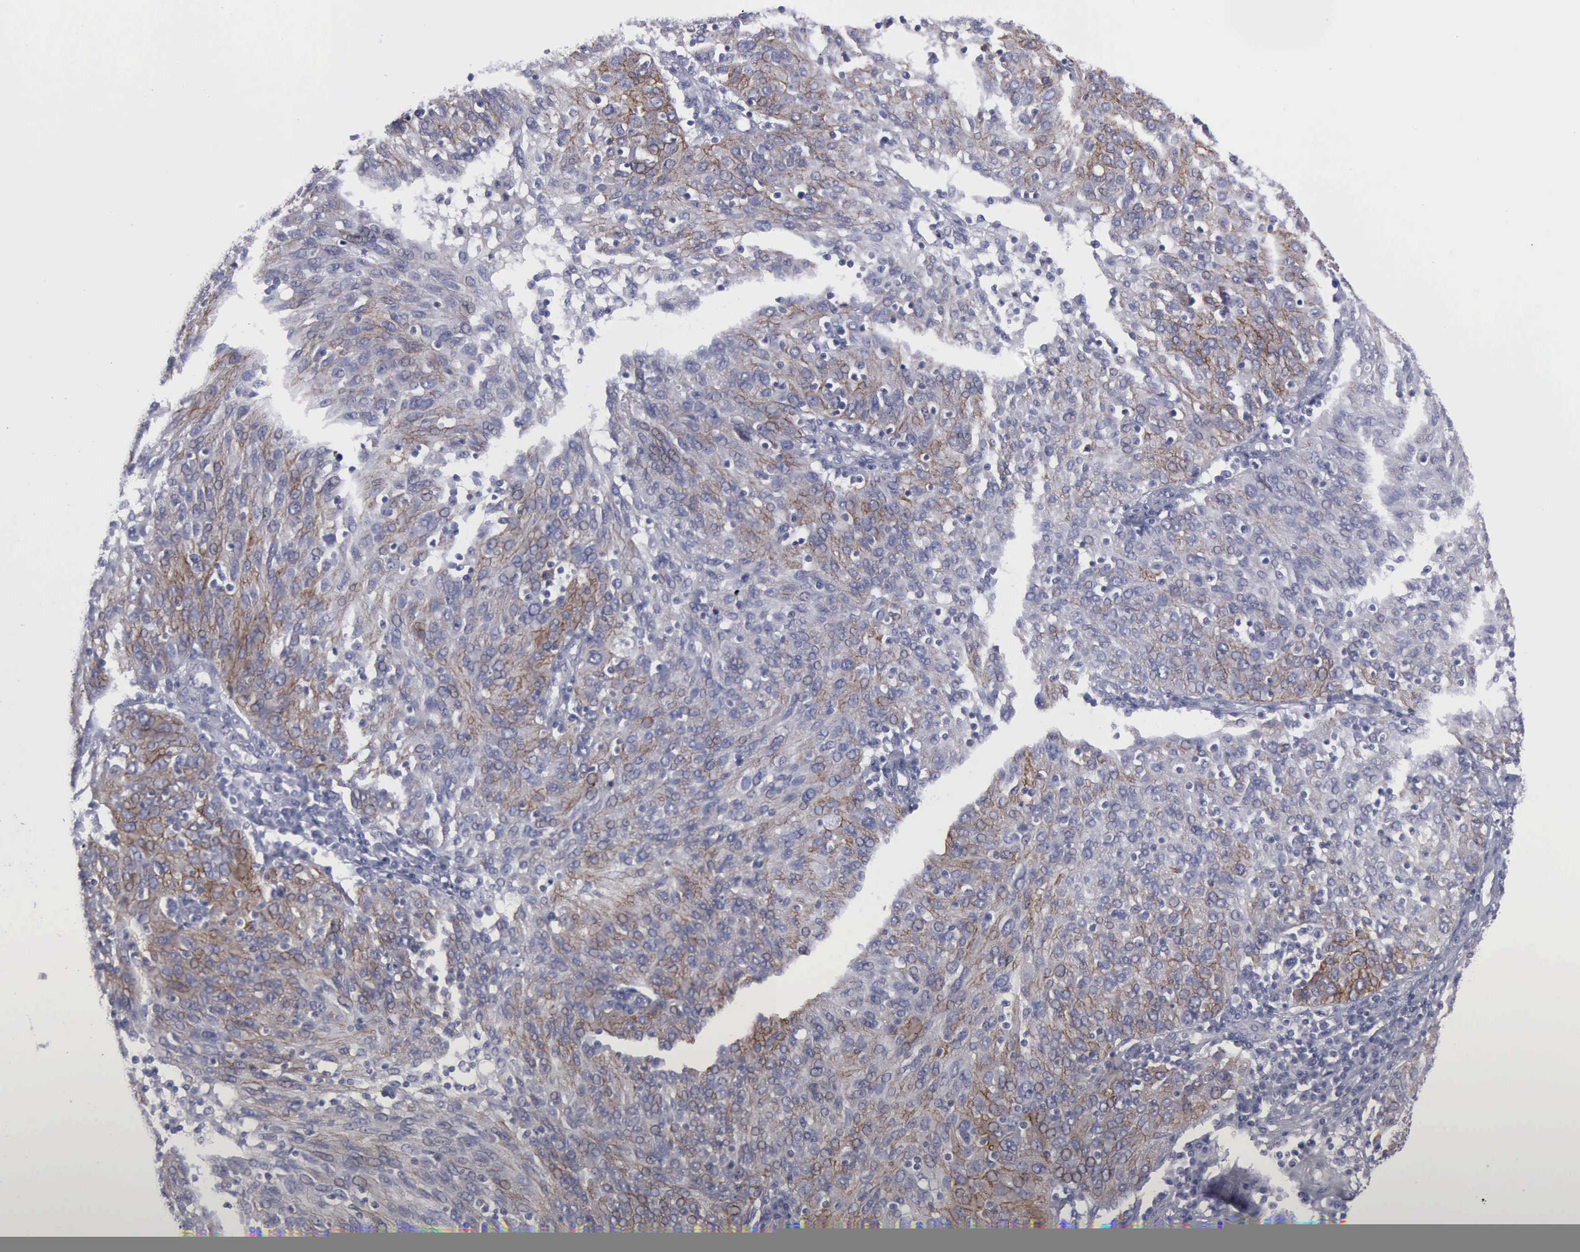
{"staining": {"intensity": "moderate", "quantity": "25%-75%", "location": "cytoplasmic/membranous"}, "tissue": "ovarian cancer", "cell_type": "Tumor cells", "image_type": "cancer", "snomed": [{"axis": "morphology", "description": "Carcinoma, endometroid"}, {"axis": "topography", "description": "Ovary"}], "caption": "Immunohistochemistry (IHC) micrograph of ovarian cancer stained for a protein (brown), which displays medium levels of moderate cytoplasmic/membranous positivity in approximately 25%-75% of tumor cells.", "gene": "CDH2", "patient": {"sex": "female", "age": 50}}